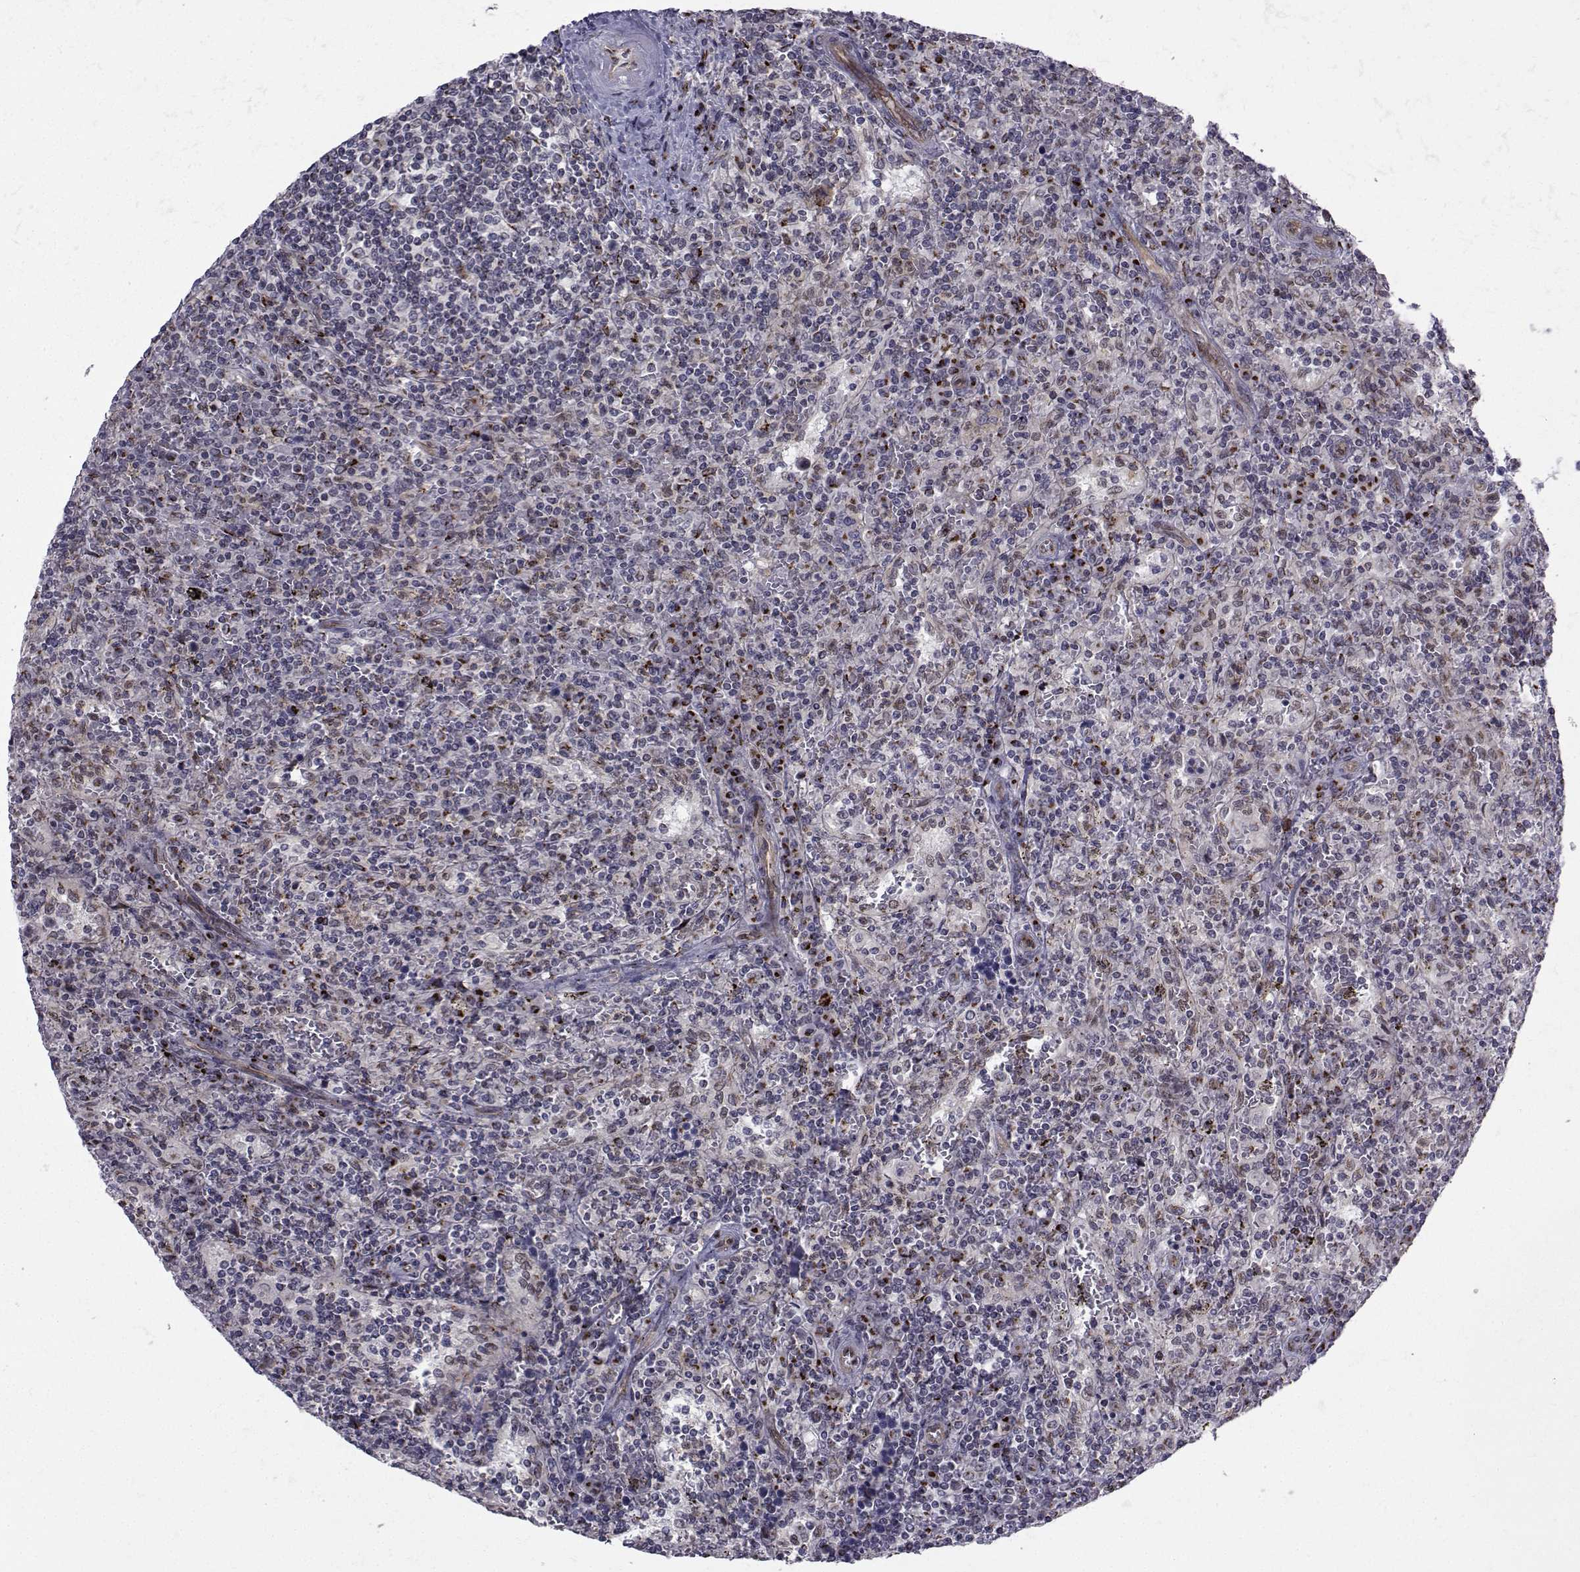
{"staining": {"intensity": "negative", "quantity": "none", "location": "none"}, "tissue": "lymphoma", "cell_type": "Tumor cells", "image_type": "cancer", "snomed": [{"axis": "morphology", "description": "Malignant lymphoma, non-Hodgkin's type, Low grade"}, {"axis": "topography", "description": "Spleen"}], "caption": "There is no significant positivity in tumor cells of malignant lymphoma, non-Hodgkin's type (low-grade).", "gene": "ATP6V1C2", "patient": {"sex": "male", "age": 62}}